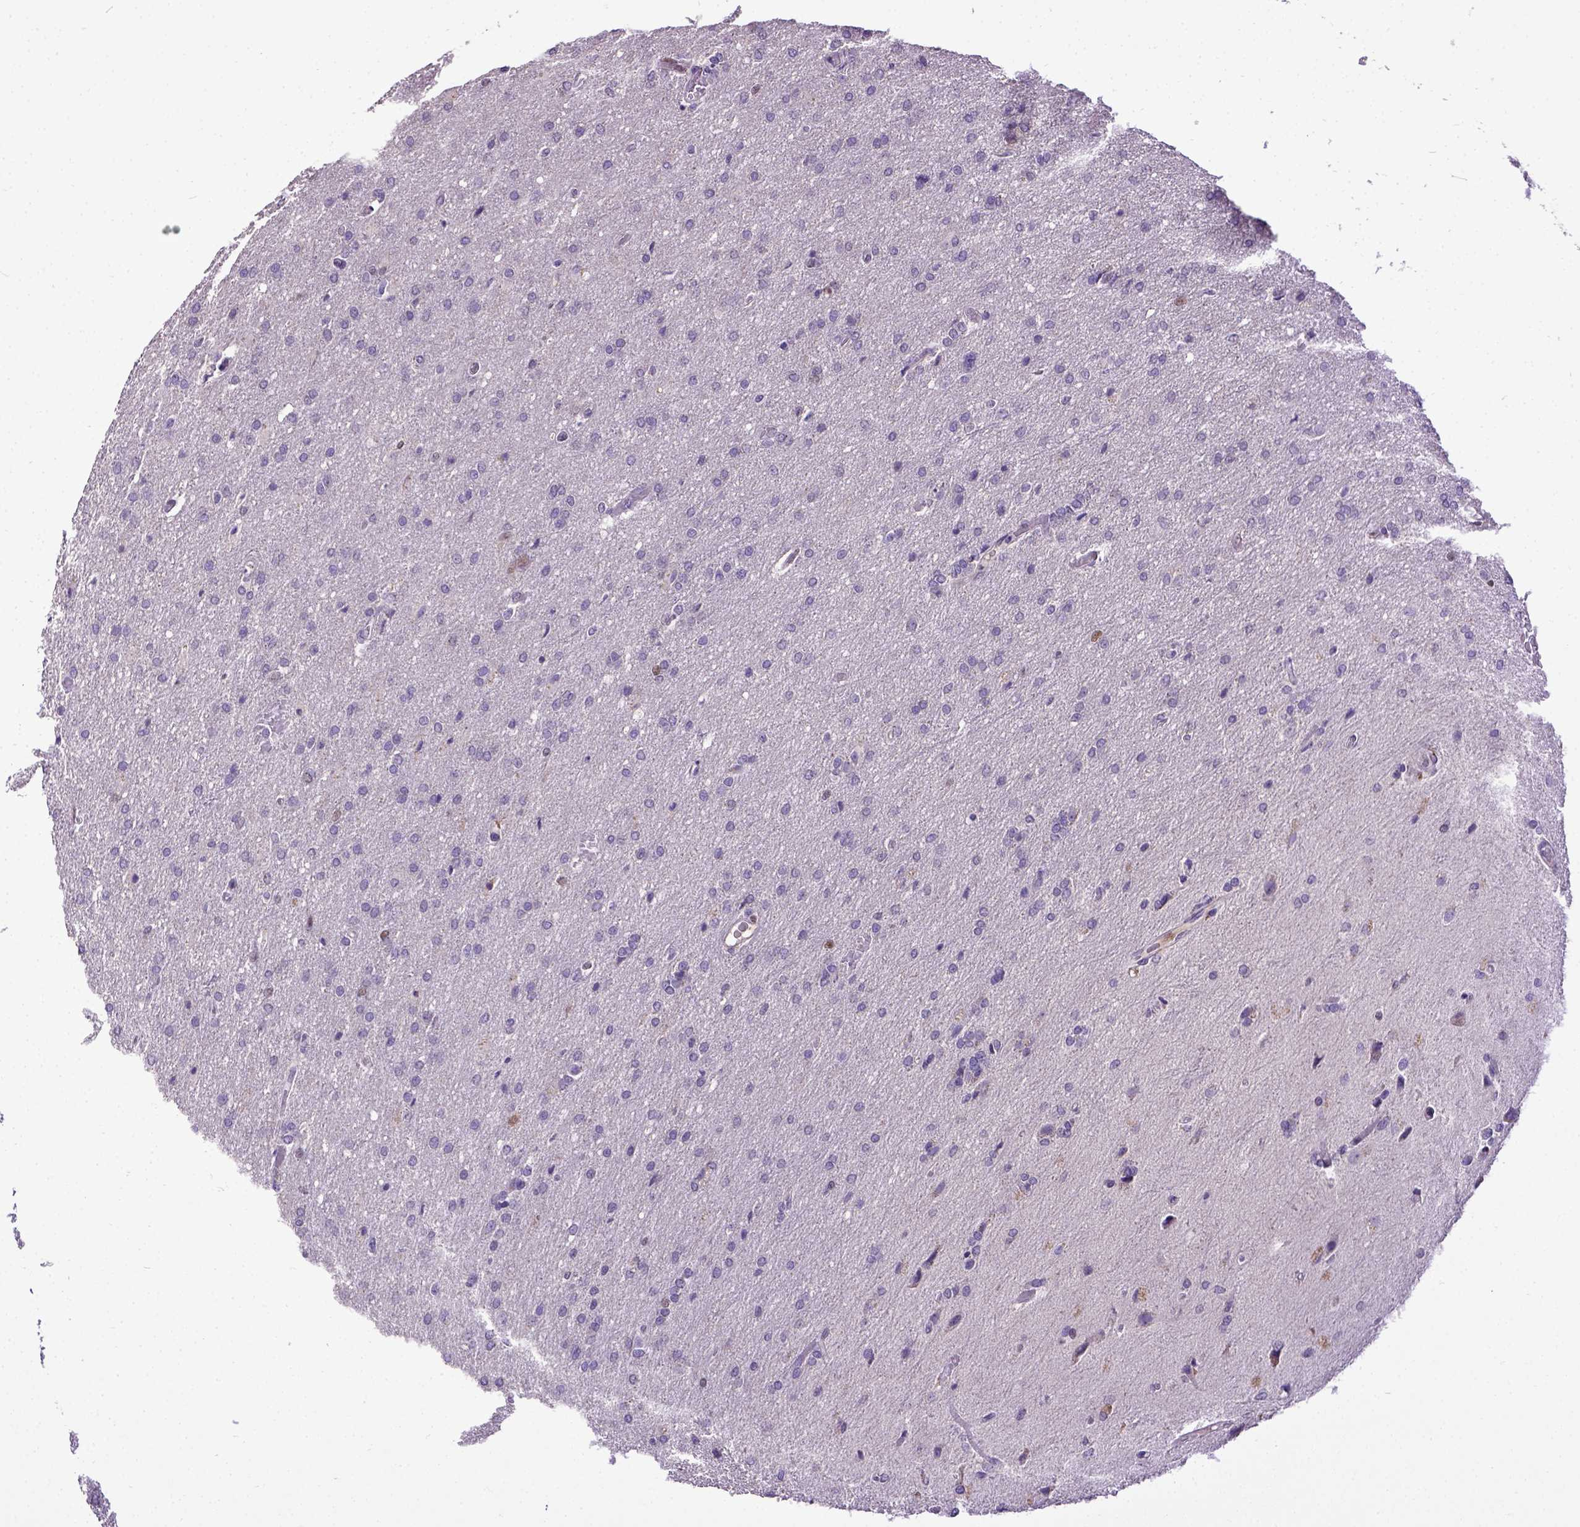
{"staining": {"intensity": "negative", "quantity": "none", "location": "none"}, "tissue": "glioma", "cell_type": "Tumor cells", "image_type": "cancer", "snomed": [{"axis": "morphology", "description": "Glioma, malignant, High grade"}, {"axis": "topography", "description": "Brain"}], "caption": "This is an immunohistochemistry (IHC) photomicrograph of malignant high-grade glioma. There is no positivity in tumor cells.", "gene": "CDKN1A", "patient": {"sex": "male", "age": 68}}